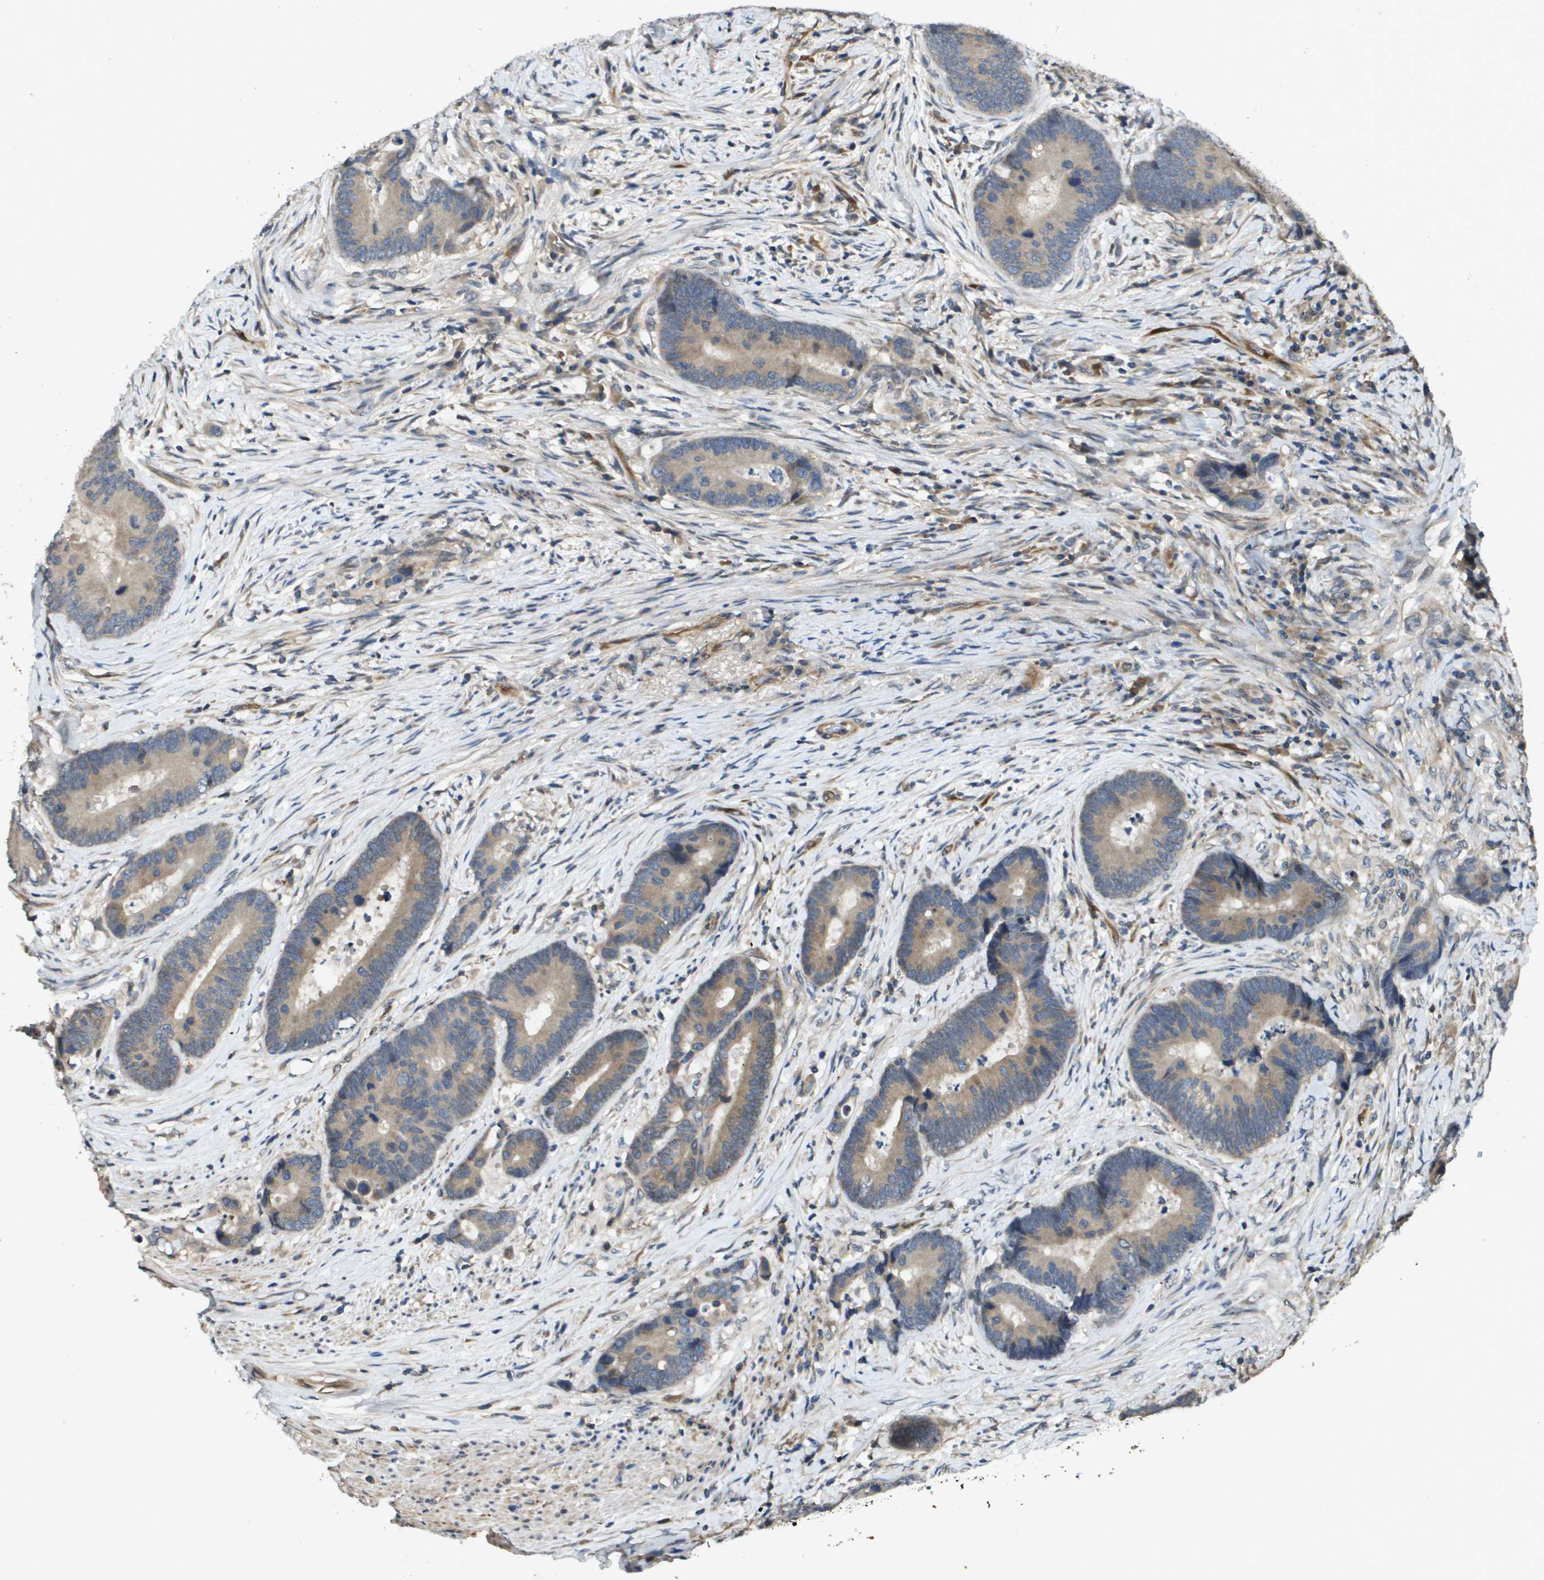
{"staining": {"intensity": "moderate", "quantity": ">75%", "location": "cytoplasmic/membranous"}, "tissue": "colorectal cancer", "cell_type": "Tumor cells", "image_type": "cancer", "snomed": [{"axis": "morphology", "description": "Adenocarcinoma, NOS"}, {"axis": "topography", "description": "Rectum"}], "caption": "IHC (DAB) staining of human colorectal adenocarcinoma reveals moderate cytoplasmic/membranous protein positivity in approximately >75% of tumor cells.", "gene": "PGAP3", "patient": {"sex": "female", "age": 89}}